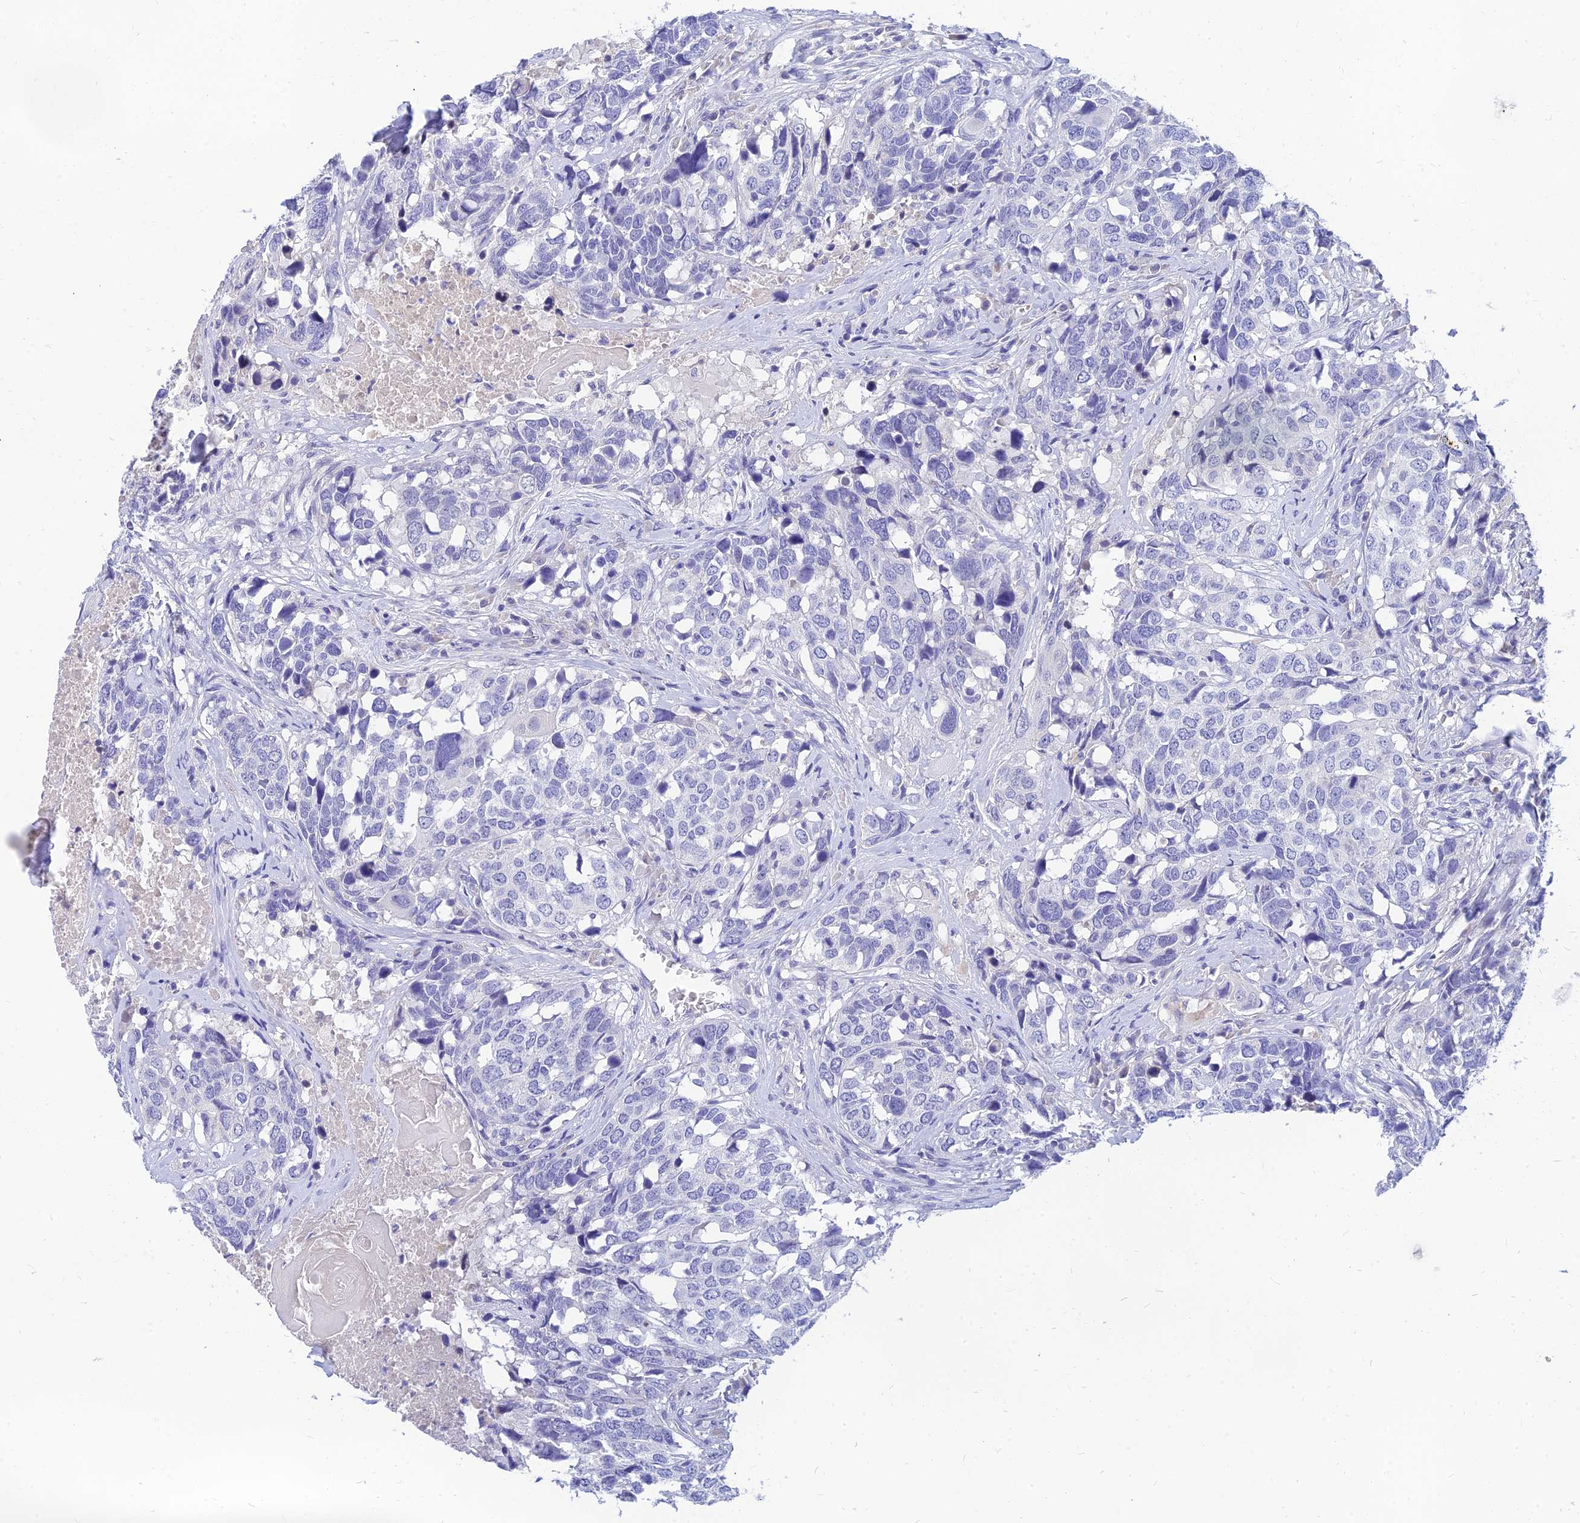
{"staining": {"intensity": "negative", "quantity": "none", "location": "none"}, "tissue": "head and neck cancer", "cell_type": "Tumor cells", "image_type": "cancer", "snomed": [{"axis": "morphology", "description": "Squamous cell carcinoma, NOS"}, {"axis": "topography", "description": "Head-Neck"}], "caption": "High power microscopy photomicrograph of an immunohistochemistry image of squamous cell carcinoma (head and neck), revealing no significant expression in tumor cells. The staining is performed using DAB brown chromogen with nuclei counter-stained in using hematoxylin.", "gene": "TMEM161B", "patient": {"sex": "male", "age": 66}}